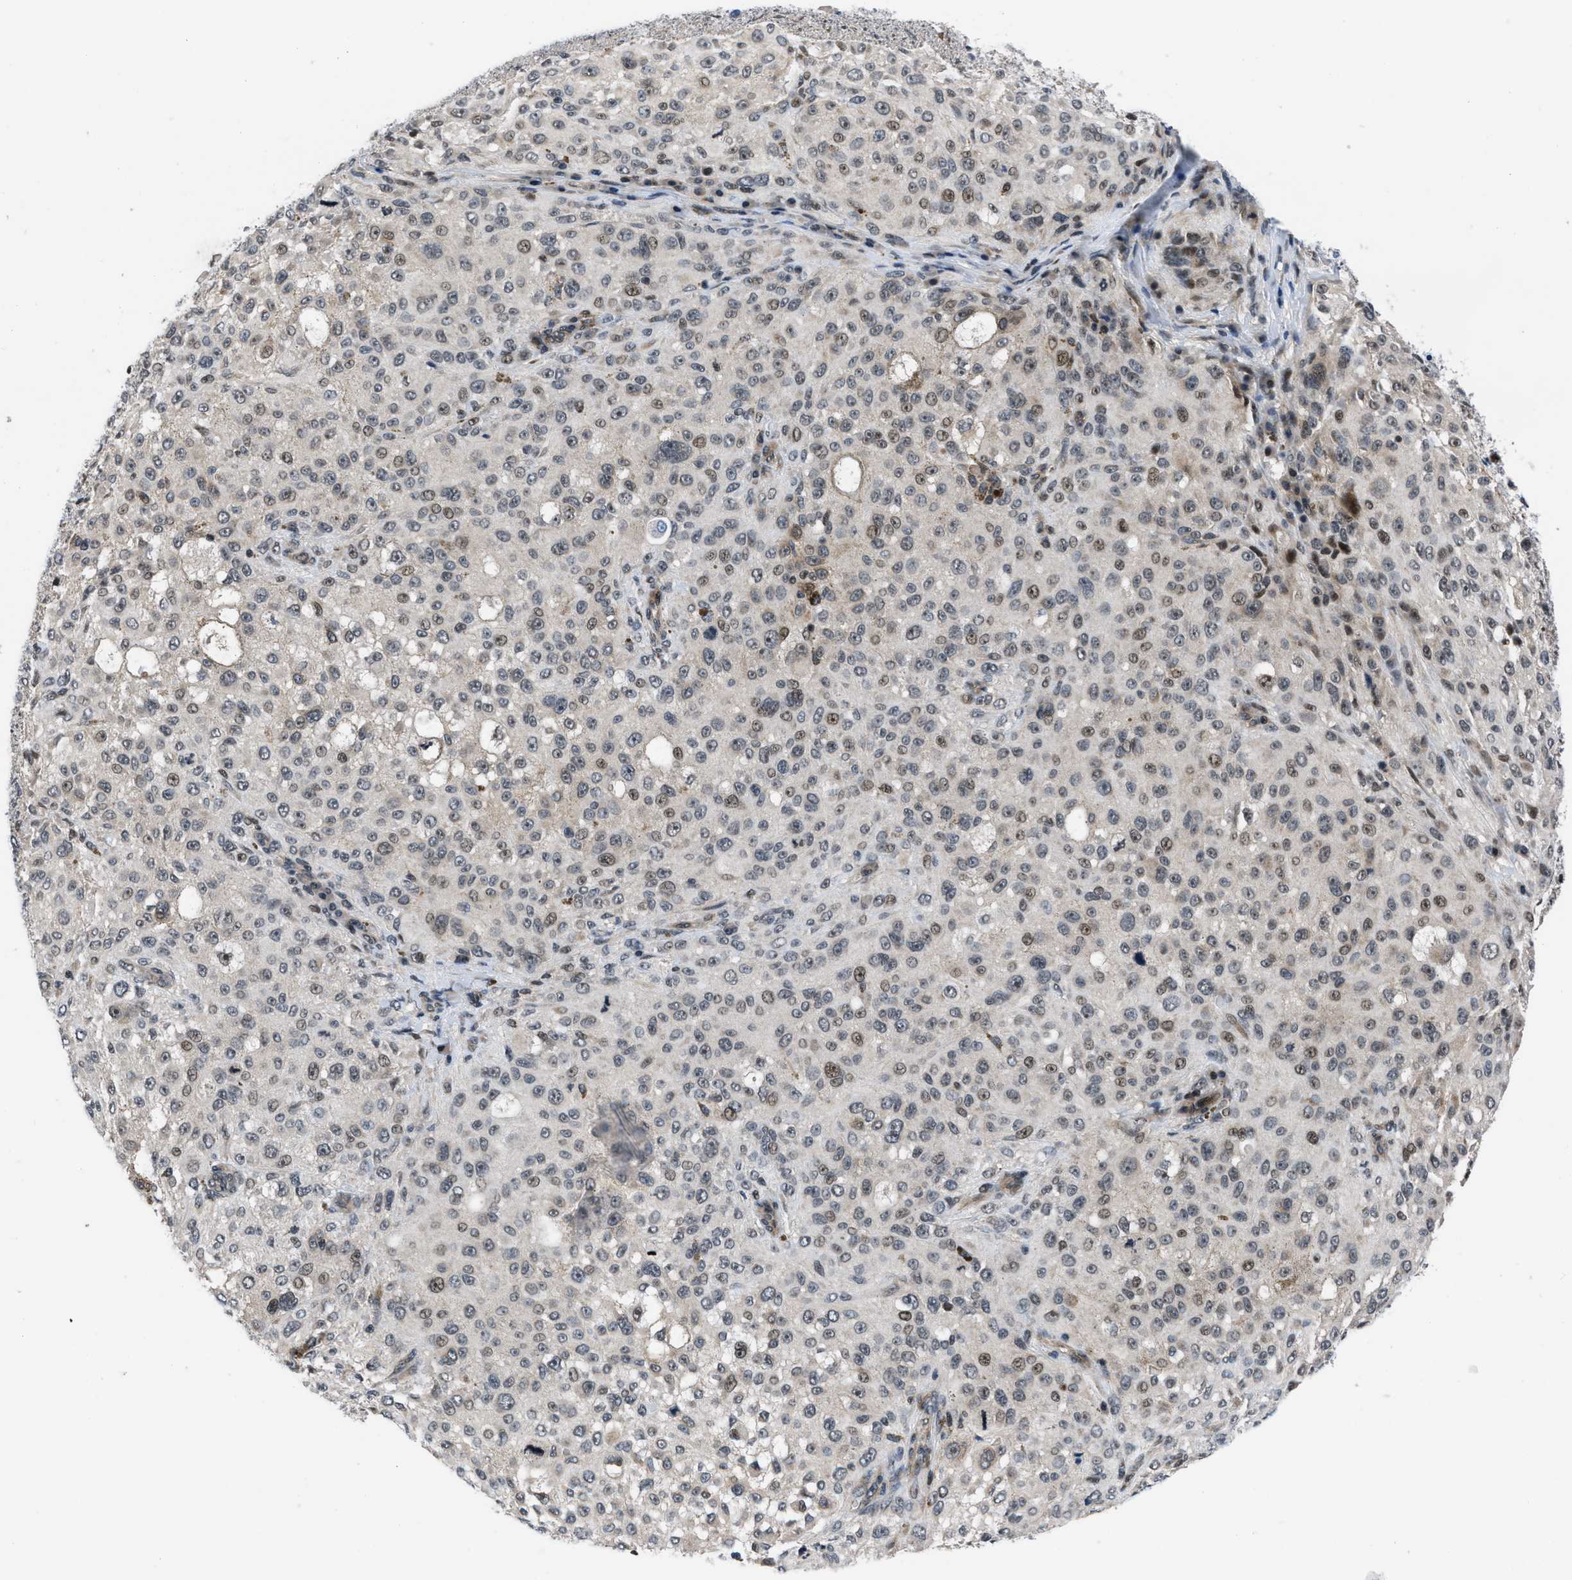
{"staining": {"intensity": "moderate", "quantity": ">75%", "location": "nuclear"}, "tissue": "melanoma", "cell_type": "Tumor cells", "image_type": "cancer", "snomed": [{"axis": "morphology", "description": "Necrosis, NOS"}, {"axis": "morphology", "description": "Malignant melanoma, NOS"}, {"axis": "topography", "description": "Skin"}], "caption": "Melanoma was stained to show a protein in brown. There is medium levels of moderate nuclear positivity in about >75% of tumor cells. The staining is performed using DAB (3,3'-diaminobenzidine) brown chromogen to label protein expression. The nuclei are counter-stained blue using hematoxylin.", "gene": "SETD5", "patient": {"sex": "female", "age": 87}}